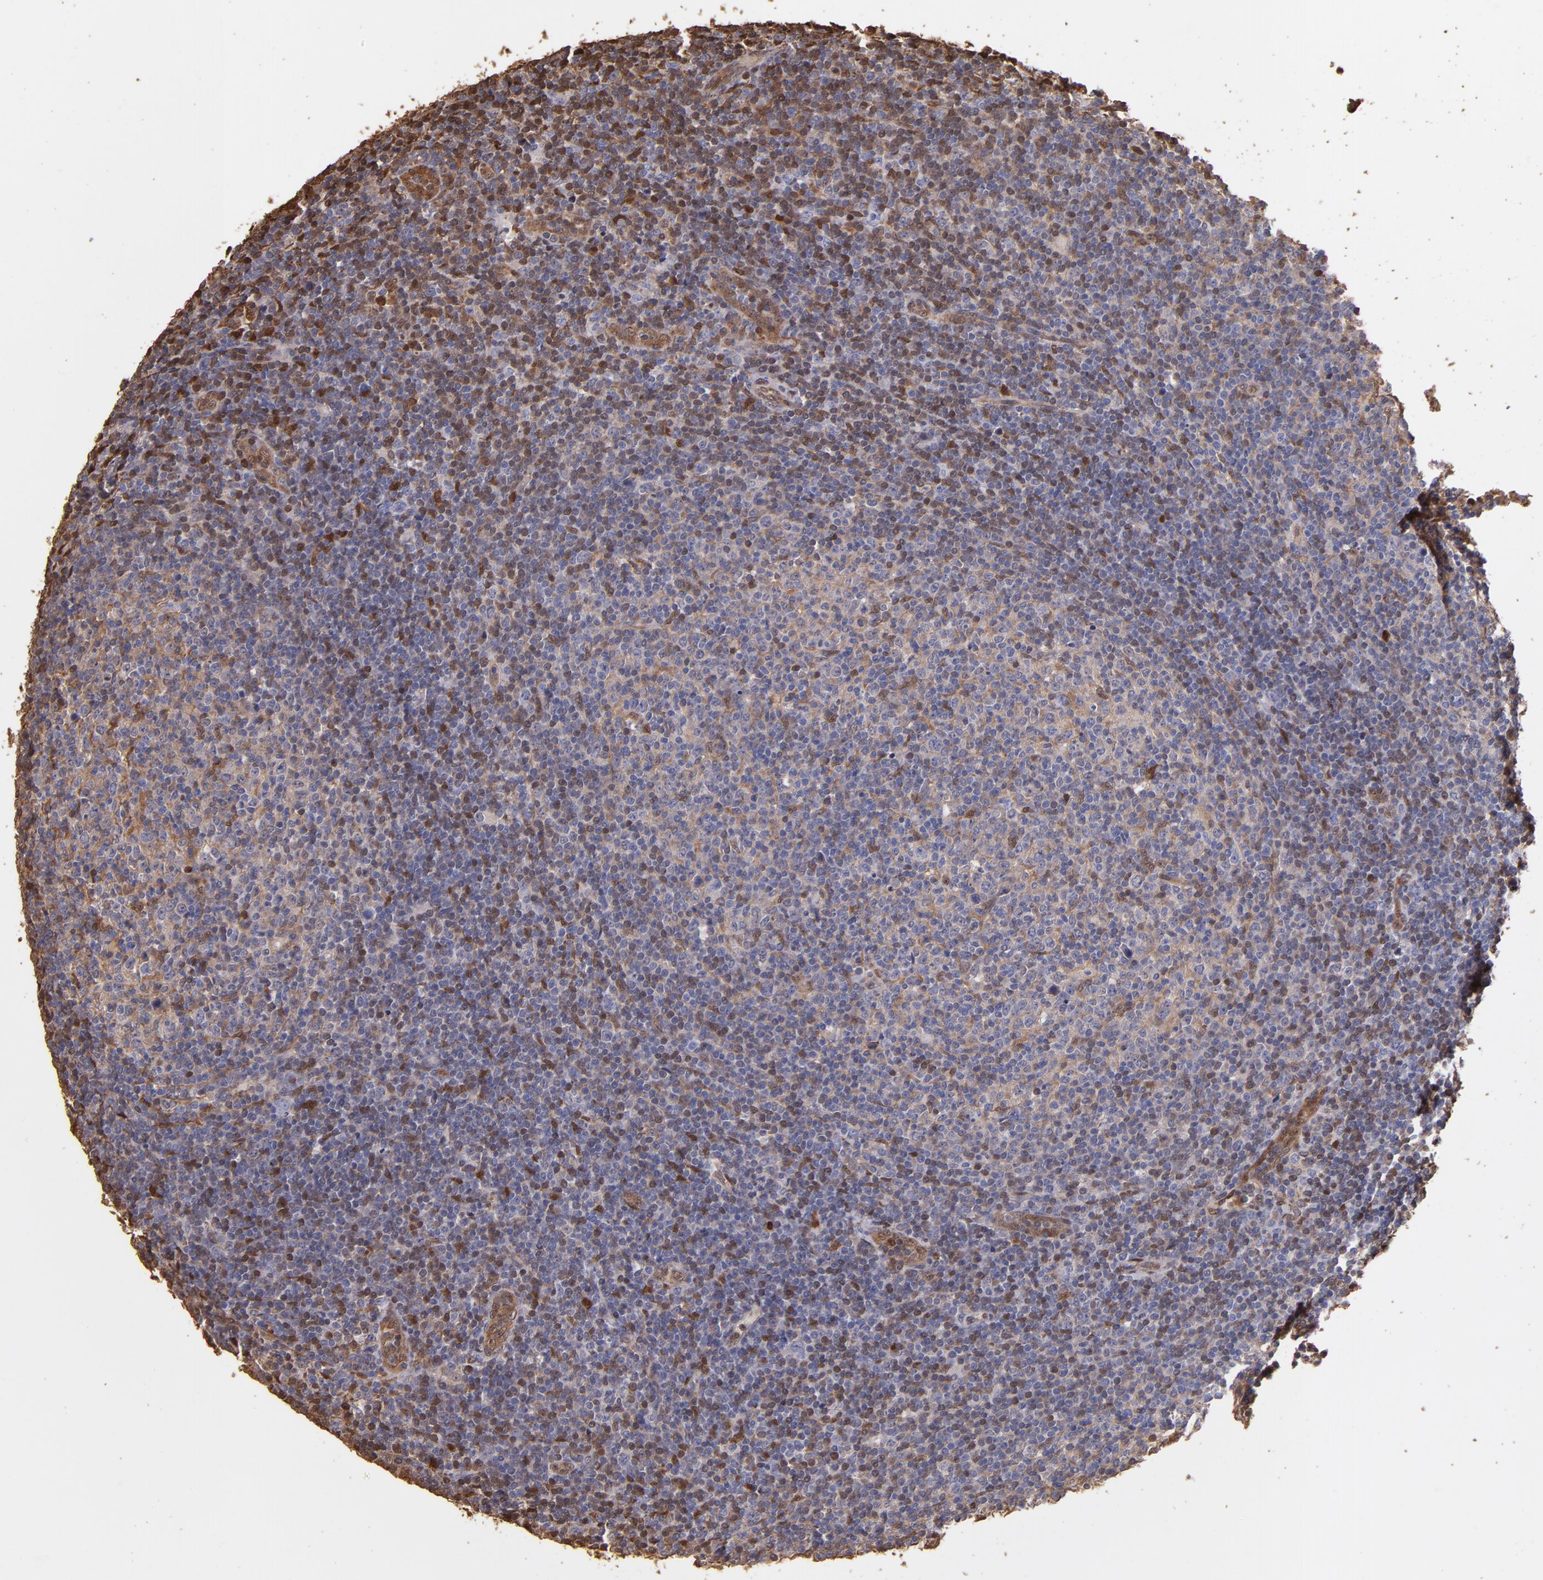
{"staining": {"intensity": "moderate", "quantity": "25%-75%", "location": "cytoplasmic/membranous,nuclear"}, "tissue": "lymphoma", "cell_type": "Tumor cells", "image_type": "cancer", "snomed": [{"axis": "morphology", "description": "Malignant lymphoma, non-Hodgkin's type, Low grade"}, {"axis": "topography", "description": "Lymph node"}], "caption": "This image shows IHC staining of human lymphoma, with medium moderate cytoplasmic/membranous and nuclear staining in about 25%-75% of tumor cells.", "gene": "S100A6", "patient": {"sex": "male", "age": 70}}